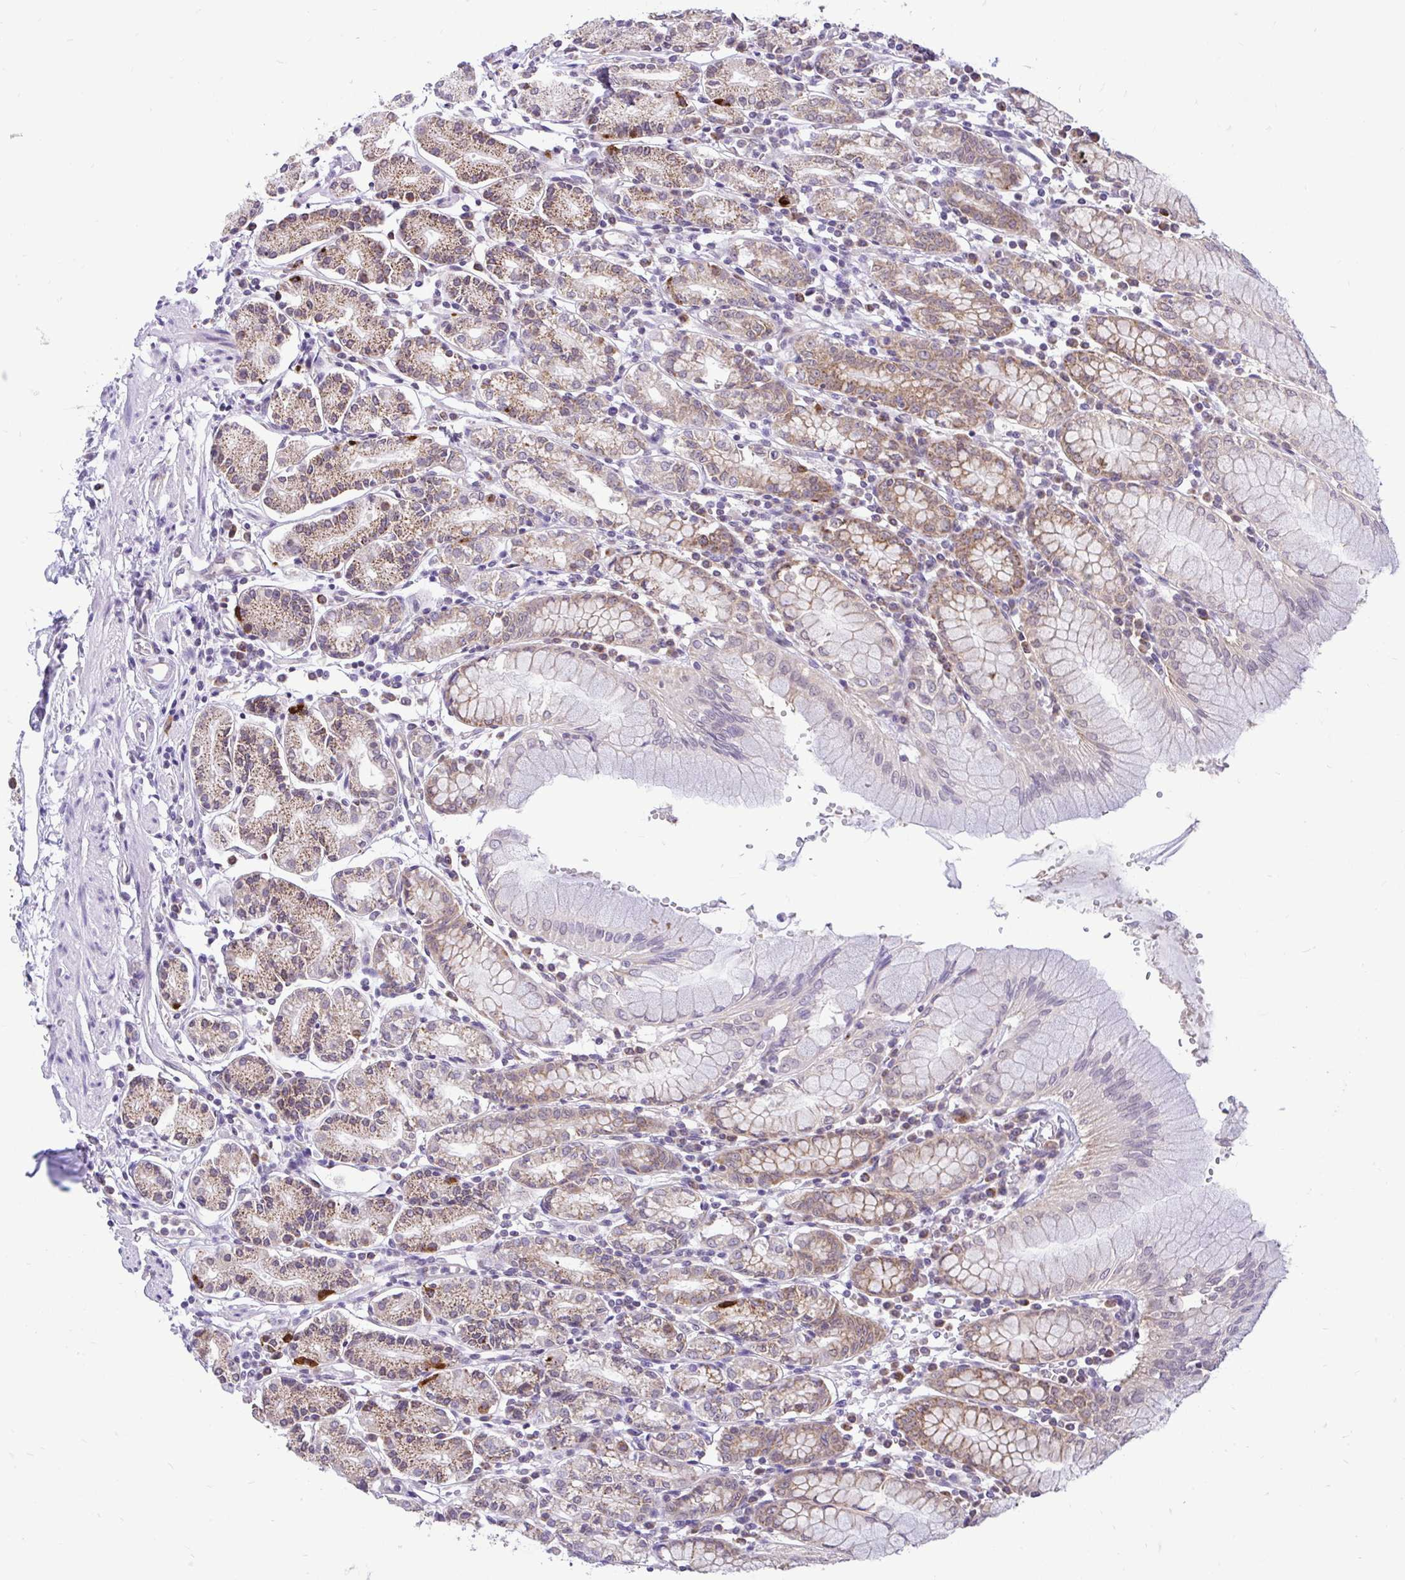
{"staining": {"intensity": "moderate", "quantity": "25%-75%", "location": "cytoplasmic/membranous"}, "tissue": "stomach", "cell_type": "Glandular cells", "image_type": "normal", "snomed": [{"axis": "morphology", "description": "Normal tissue, NOS"}, {"axis": "topography", "description": "Stomach"}], "caption": "Protein analysis of normal stomach shows moderate cytoplasmic/membranous expression in about 25%-75% of glandular cells.", "gene": "PYCR2", "patient": {"sex": "female", "age": 62}}